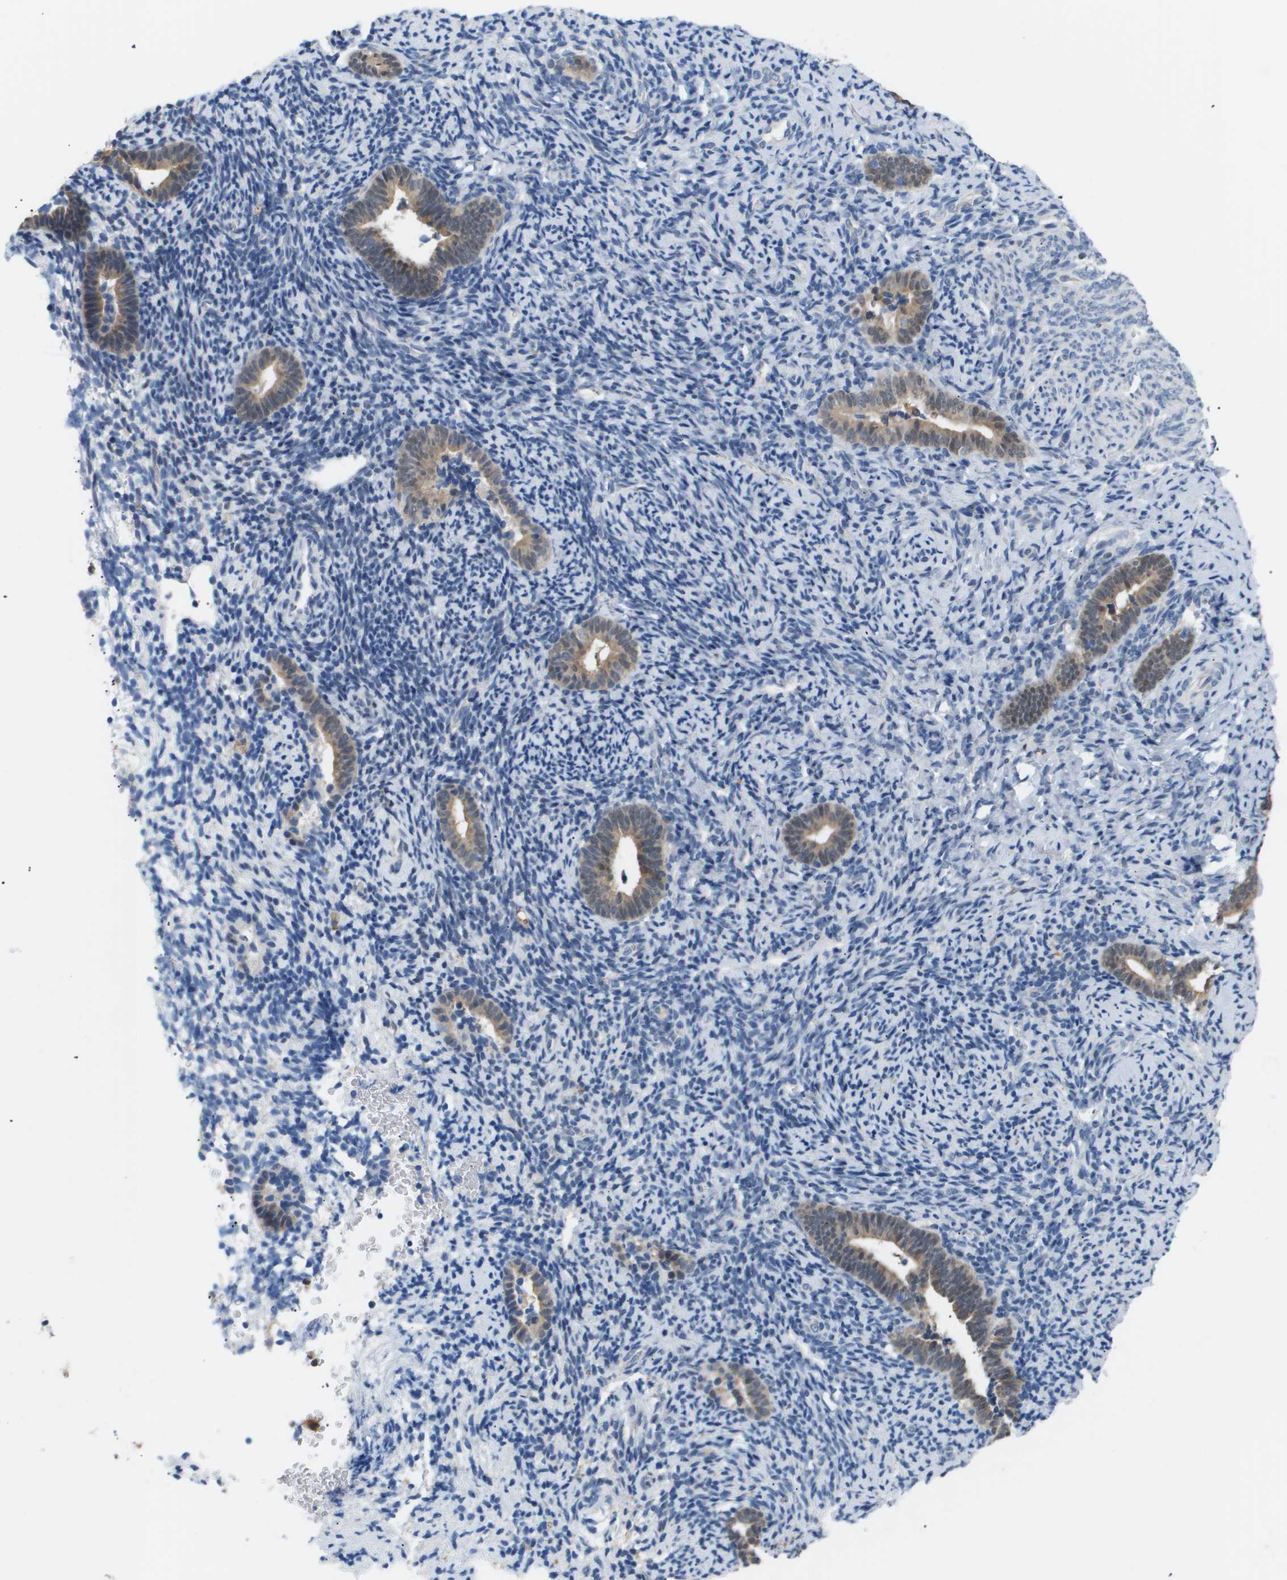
{"staining": {"intensity": "negative", "quantity": "none", "location": "none"}, "tissue": "endometrium", "cell_type": "Cells in endometrial stroma", "image_type": "normal", "snomed": [{"axis": "morphology", "description": "Normal tissue, NOS"}, {"axis": "topography", "description": "Endometrium"}], "caption": "This image is of unremarkable endometrium stained with immunohistochemistry (IHC) to label a protein in brown with the nuclei are counter-stained blue. There is no positivity in cells in endometrial stroma. (DAB (3,3'-diaminobenzidine) immunohistochemistry (IHC) with hematoxylin counter stain).", "gene": "AKR1A1", "patient": {"sex": "female", "age": 51}}